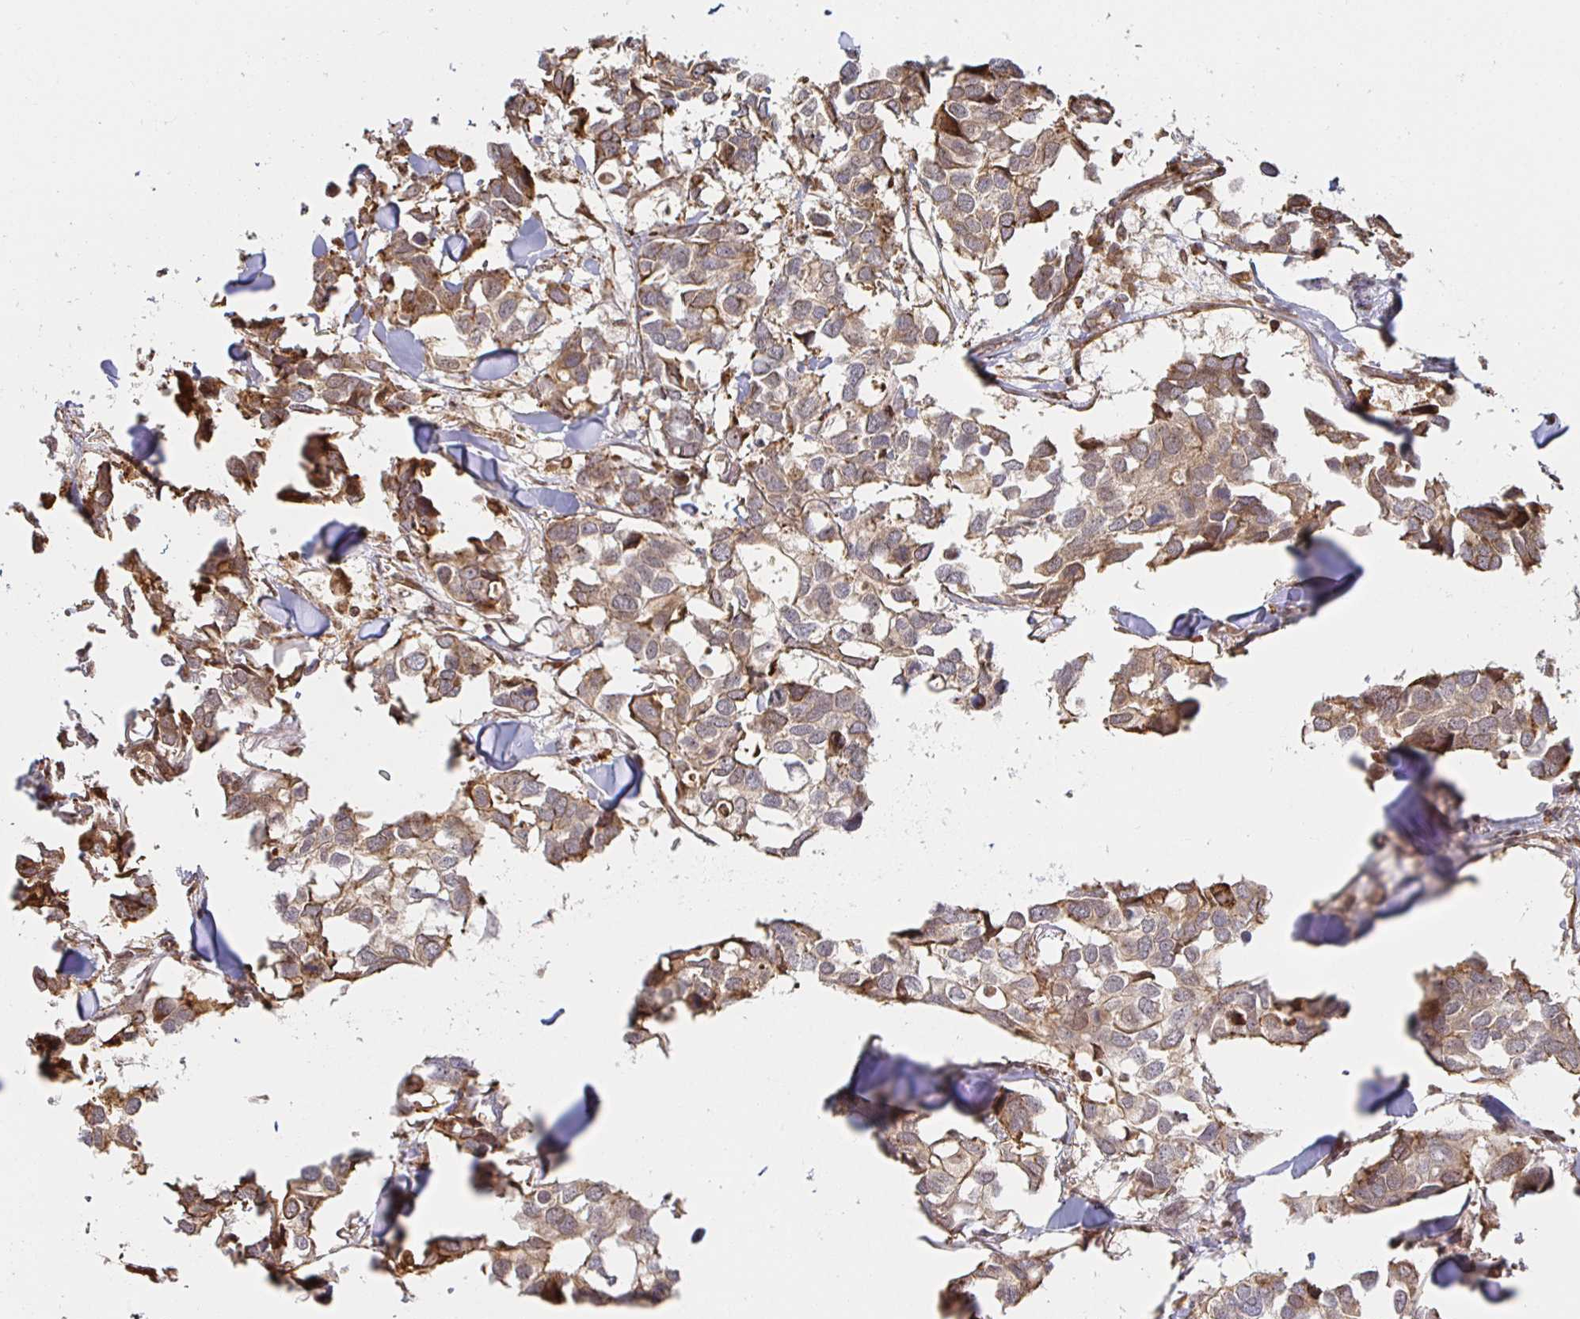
{"staining": {"intensity": "weak", "quantity": ">75%", "location": "cytoplasmic/membranous"}, "tissue": "breast cancer", "cell_type": "Tumor cells", "image_type": "cancer", "snomed": [{"axis": "morphology", "description": "Duct carcinoma"}, {"axis": "topography", "description": "Breast"}], "caption": "Immunohistochemical staining of breast invasive ductal carcinoma reveals weak cytoplasmic/membranous protein positivity in about >75% of tumor cells.", "gene": "STRAP", "patient": {"sex": "female", "age": 83}}